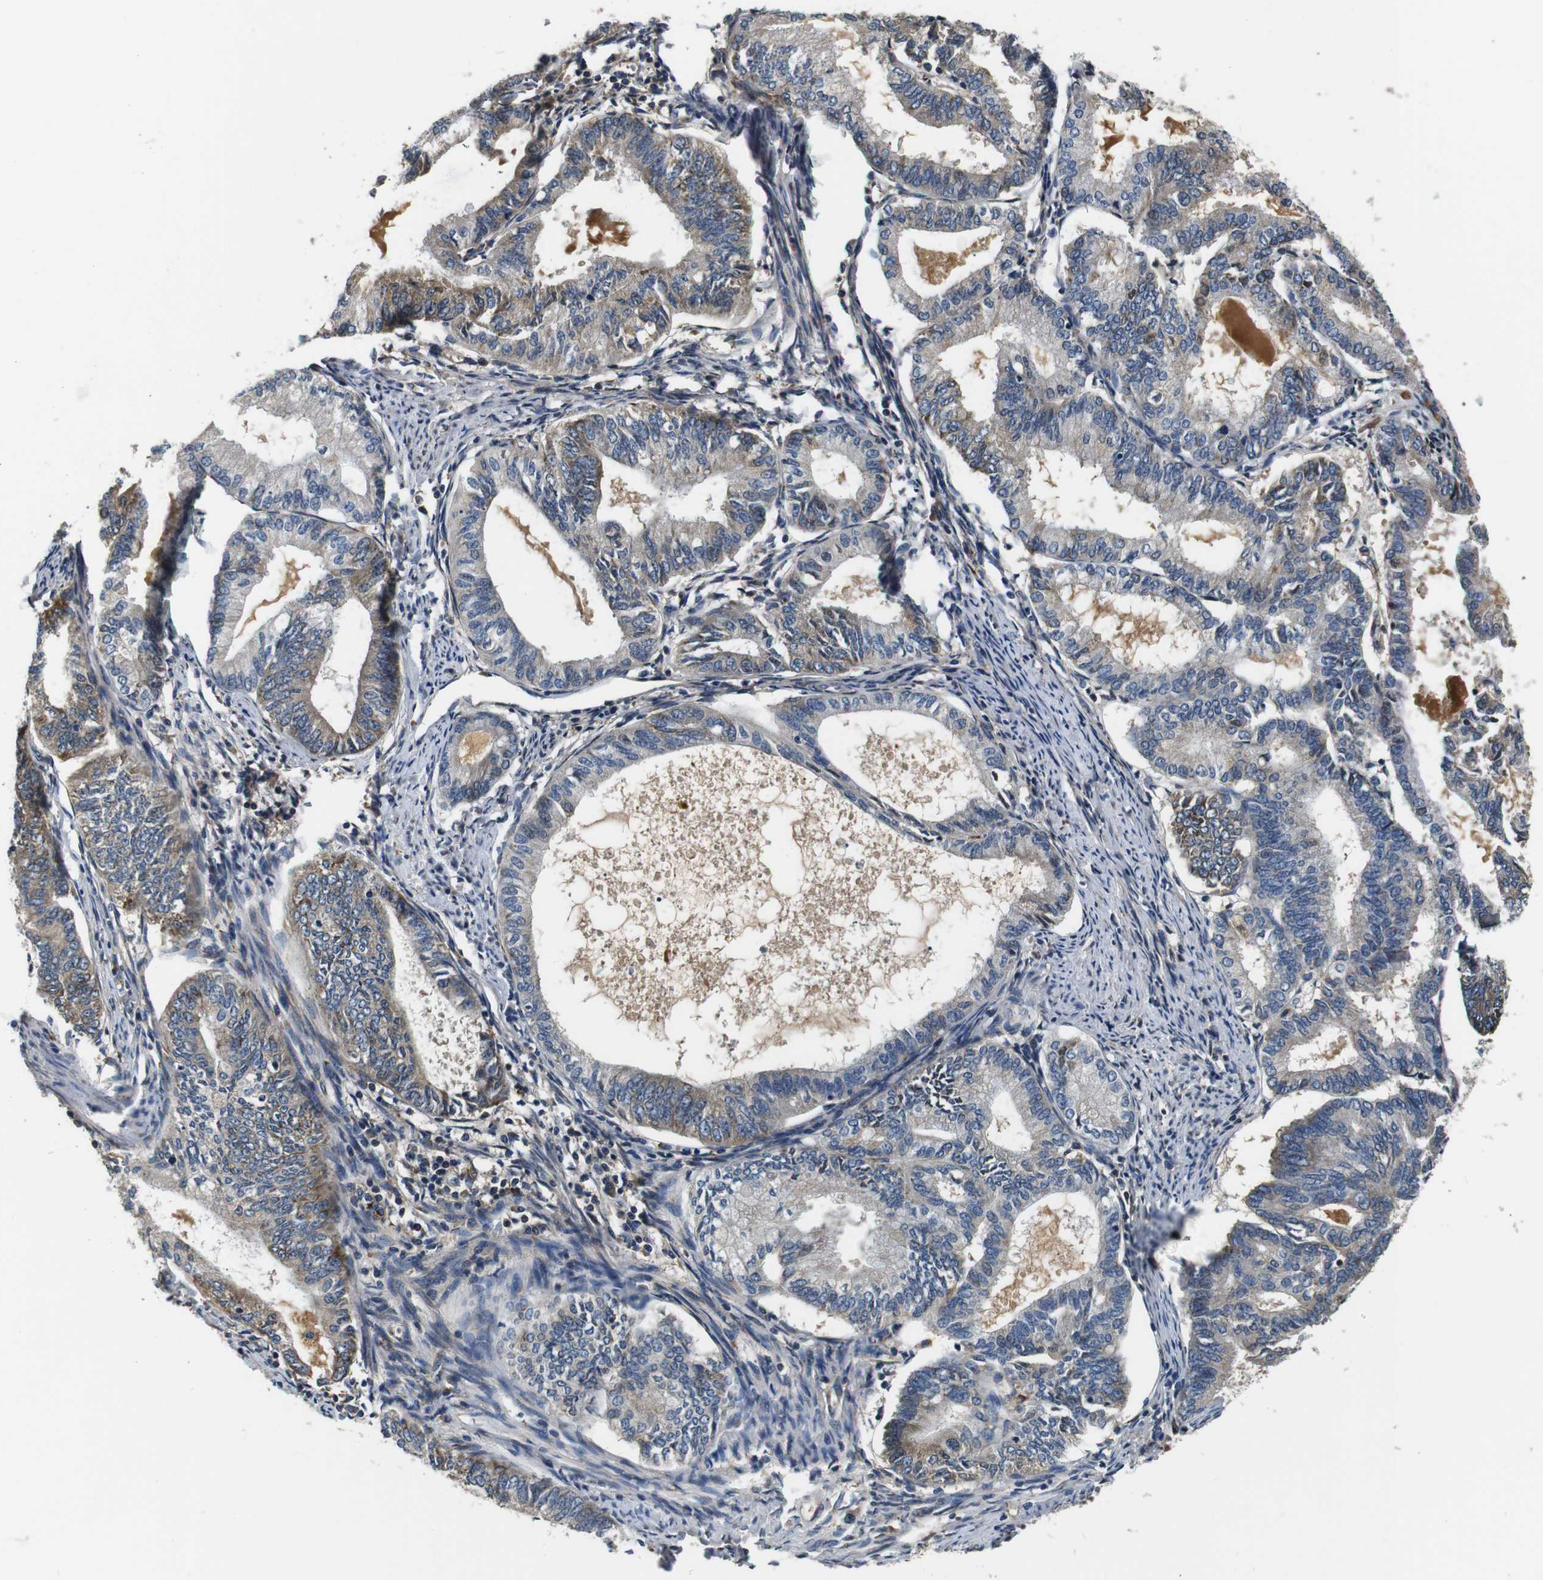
{"staining": {"intensity": "weak", "quantity": "25%-75%", "location": "cytoplasmic/membranous"}, "tissue": "endometrial cancer", "cell_type": "Tumor cells", "image_type": "cancer", "snomed": [{"axis": "morphology", "description": "Adenocarcinoma, NOS"}, {"axis": "topography", "description": "Endometrium"}], "caption": "Immunohistochemical staining of human endometrial cancer (adenocarcinoma) shows low levels of weak cytoplasmic/membranous positivity in approximately 25%-75% of tumor cells. (Brightfield microscopy of DAB IHC at high magnification).", "gene": "COL1A1", "patient": {"sex": "female", "age": 86}}